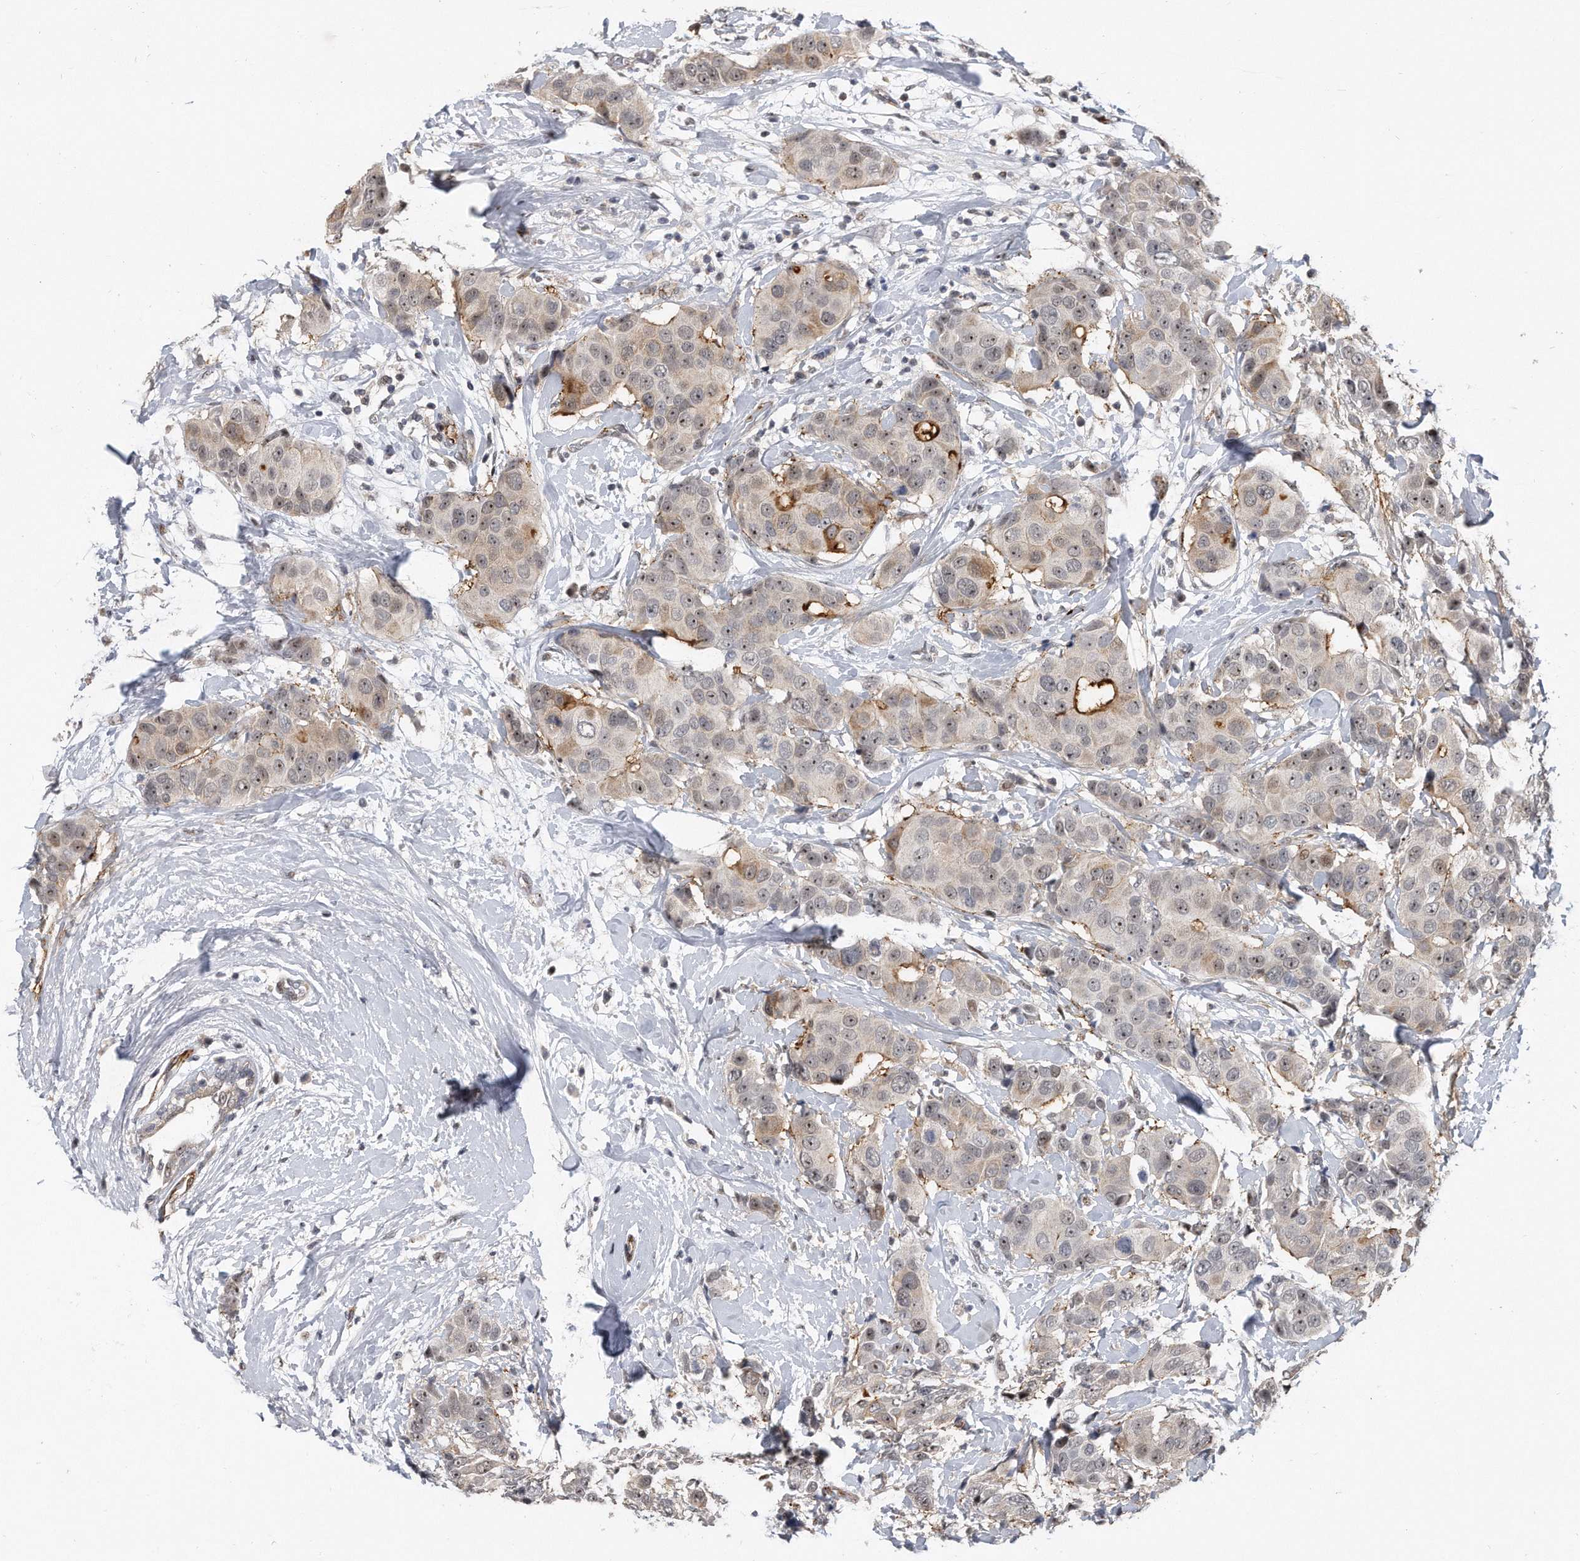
{"staining": {"intensity": "moderate", "quantity": "<25%", "location": "cytoplasmic/membranous,nuclear"}, "tissue": "breast cancer", "cell_type": "Tumor cells", "image_type": "cancer", "snomed": [{"axis": "morphology", "description": "Normal tissue, NOS"}, {"axis": "morphology", "description": "Duct carcinoma"}, {"axis": "topography", "description": "Breast"}], "caption": "Immunohistochemistry (IHC) of human intraductal carcinoma (breast) demonstrates low levels of moderate cytoplasmic/membranous and nuclear staining in approximately <25% of tumor cells. The staining was performed using DAB to visualize the protein expression in brown, while the nuclei were stained in blue with hematoxylin (Magnification: 20x).", "gene": "PGBD2", "patient": {"sex": "female", "age": 39}}